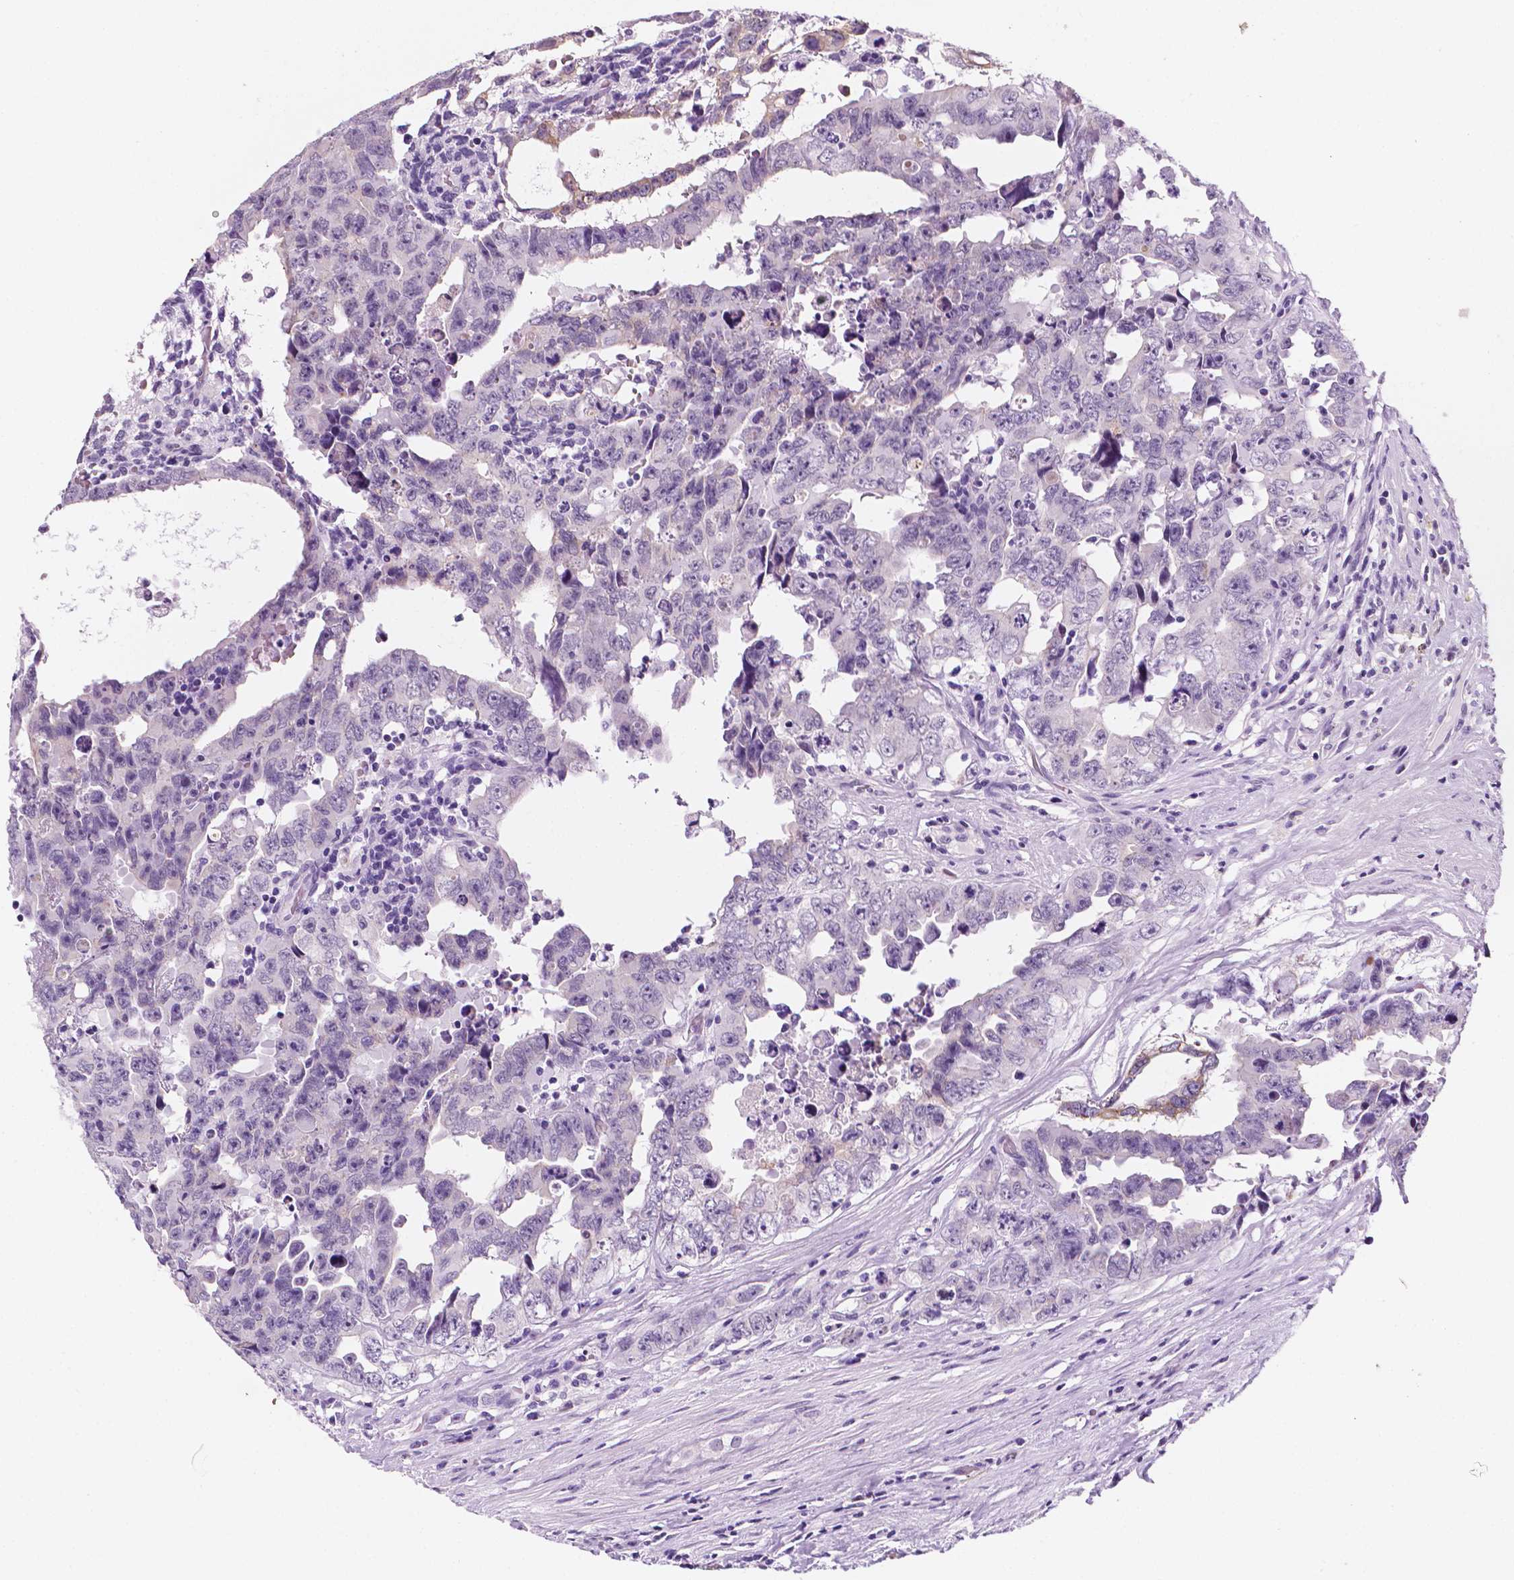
{"staining": {"intensity": "negative", "quantity": "none", "location": "none"}, "tissue": "testis cancer", "cell_type": "Tumor cells", "image_type": "cancer", "snomed": [{"axis": "morphology", "description": "Carcinoma, Embryonal, NOS"}, {"axis": "topography", "description": "Testis"}], "caption": "Human testis cancer stained for a protein using immunohistochemistry (IHC) reveals no expression in tumor cells.", "gene": "PPL", "patient": {"sex": "male", "age": 24}}